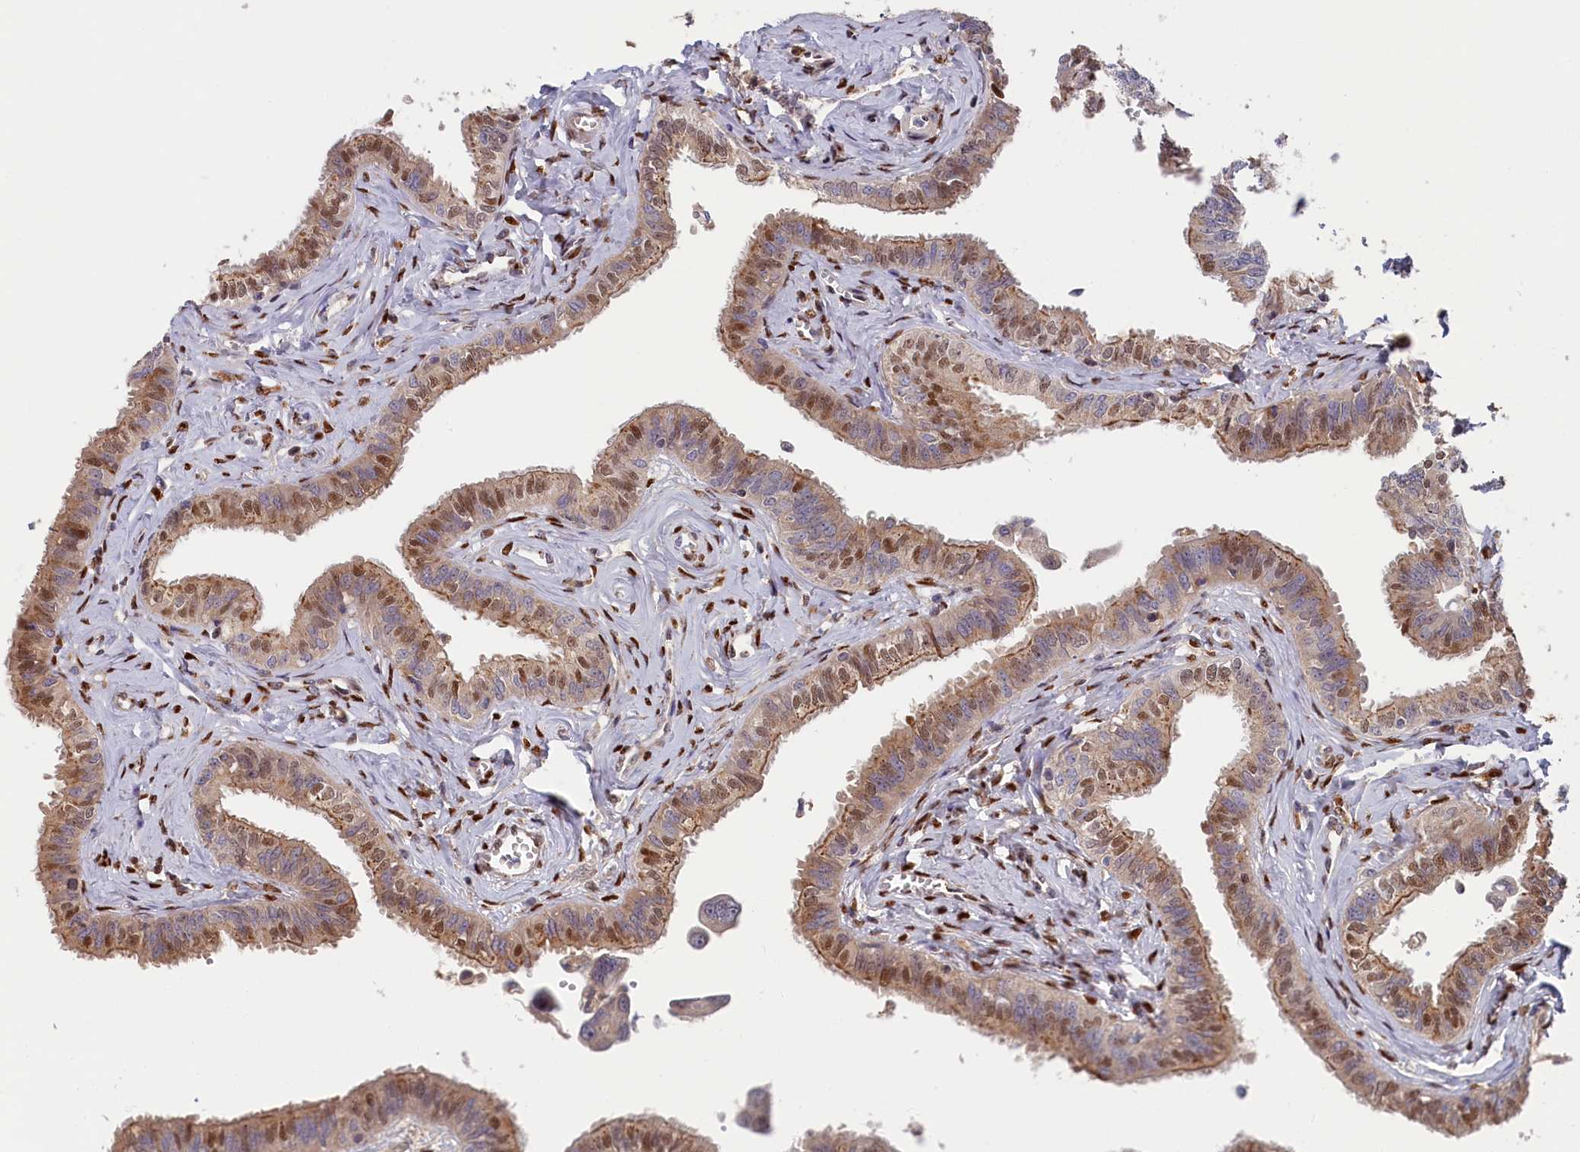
{"staining": {"intensity": "moderate", "quantity": ">75%", "location": "cytoplasmic/membranous,nuclear"}, "tissue": "fallopian tube", "cell_type": "Glandular cells", "image_type": "normal", "snomed": [{"axis": "morphology", "description": "Normal tissue, NOS"}, {"axis": "morphology", "description": "Carcinoma, NOS"}, {"axis": "topography", "description": "Fallopian tube"}, {"axis": "topography", "description": "Ovary"}], "caption": "DAB immunohistochemical staining of normal human fallopian tube shows moderate cytoplasmic/membranous,nuclear protein staining in about >75% of glandular cells. The staining was performed using DAB, with brown indicating positive protein expression. Nuclei are stained blue with hematoxylin.", "gene": "CHST12", "patient": {"sex": "female", "age": 59}}